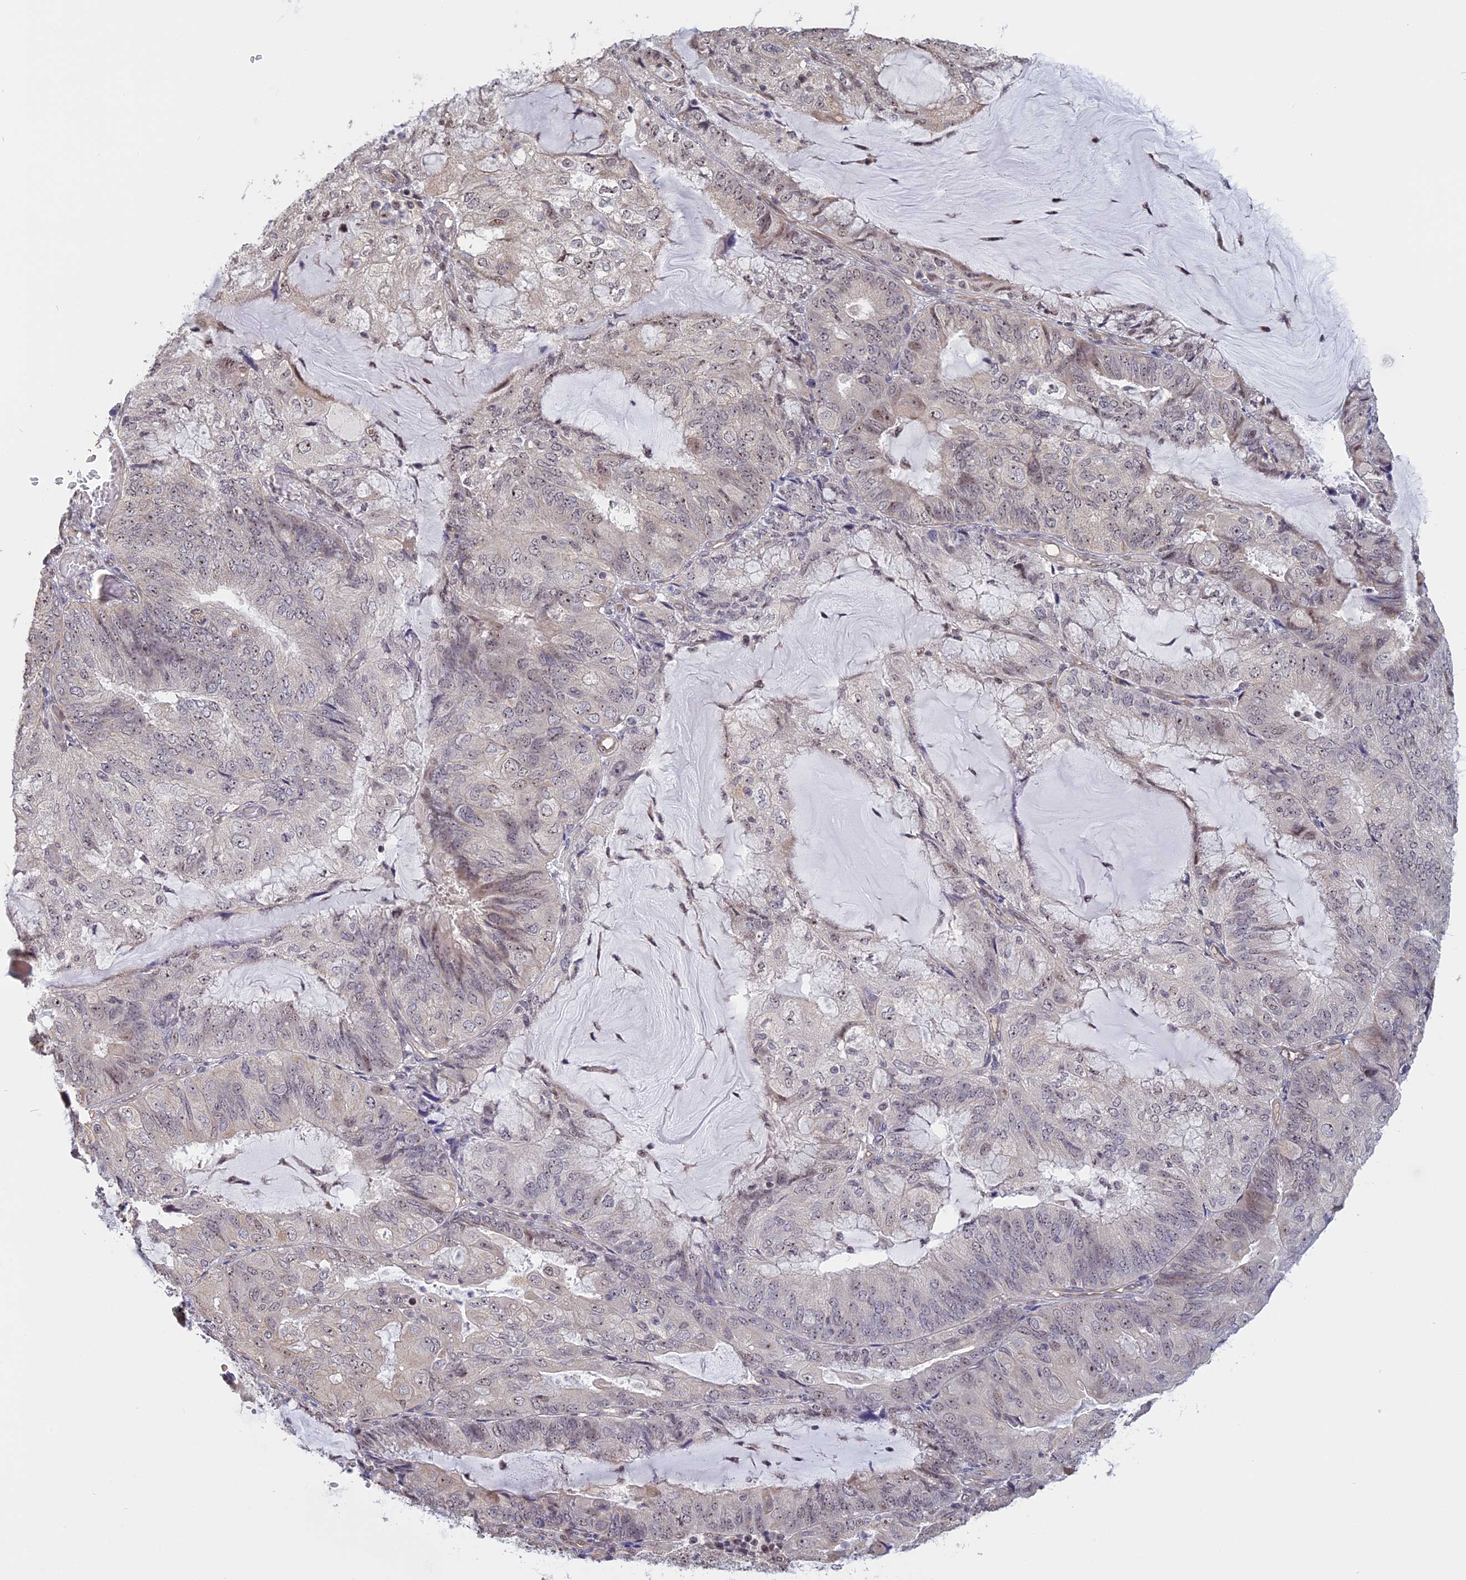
{"staining": {"intensity": "negative", "quantity": "none", "location": "none"}, "tissue": "endometrial cancer", "cell_type": "Tumor cells", "image_type": "cancer", "snomed": [{"axis": "morphology", "description": "Adenocarcinoma, NOS"}, {"axis": "topography", "description": "Endometrium"}], "caption": "IHC histopathology image of human endometrial cancer (adenocarcinoma) stained for a protein (brown), which reveals no expression in tumor cells.", "gene": "MGA", "patient": {"sex": "female", "age": 81}}